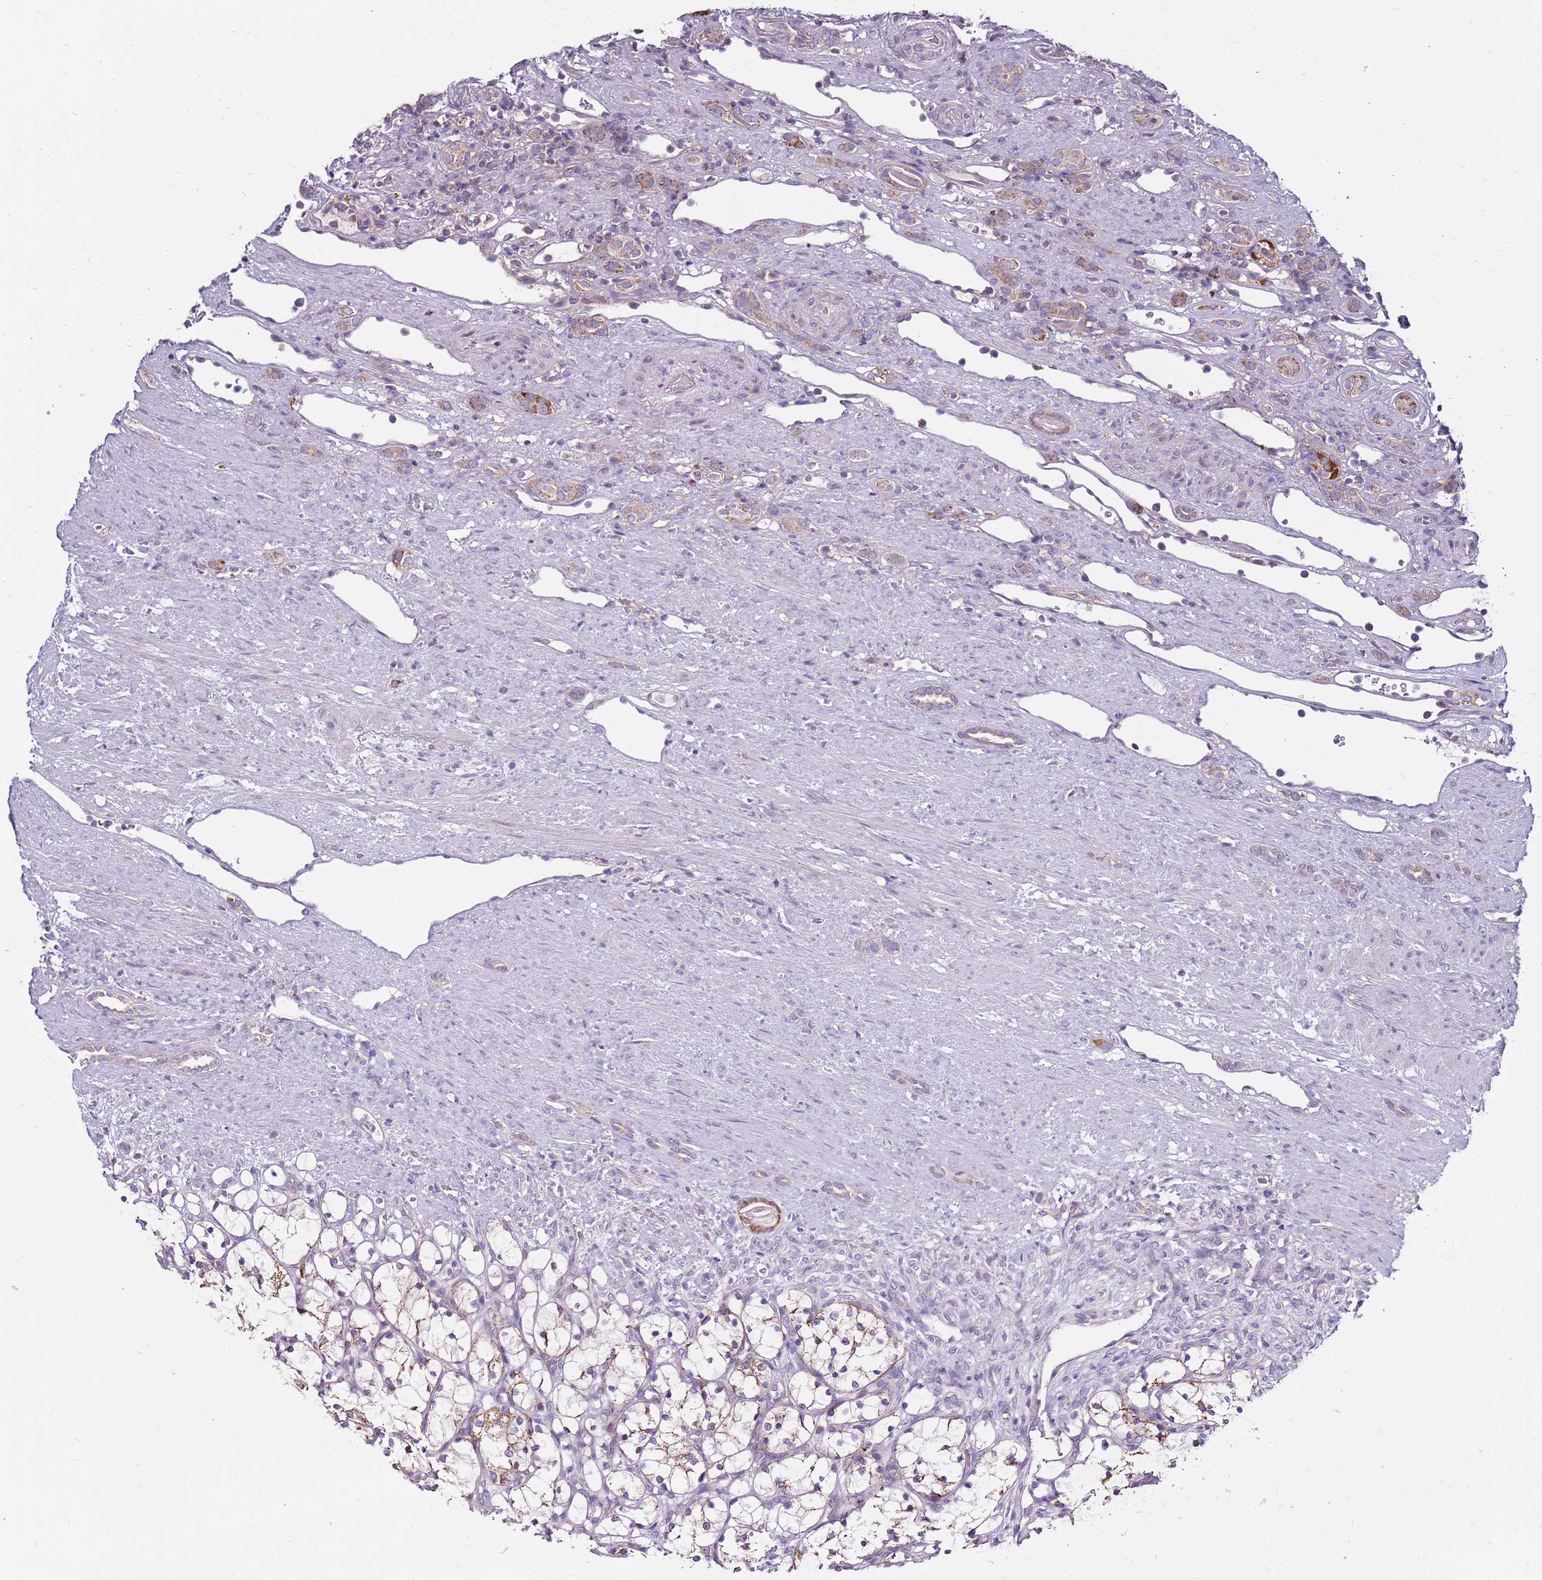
{"staining": {"intensity": "moderate", "quantity": "25%-75%", "location": "cytoplasmic/membranous"}, "tissue": "renal cancer", "cell_type": "Tumor cells", "image_type": "cancer", "snomed": [{"axis": "morphology", "description": "Adenocarcinoma, NOS"}, {"axis": "topography", "description": "Kidney"}], "caption": "A photomicrograph of renal adenocarcinoma stained for a protein reveals moderate cytoplasmic/membranous brown staining in tumor cells. The protein of interest is stained brown, and the nuclei are stained in blue (DAB (3,3'-diaminobenzidine) IHC with brightfield microscopy, high magnification).", "gene": "SMG1", "patient": {"sex": "female", "age": 69}}